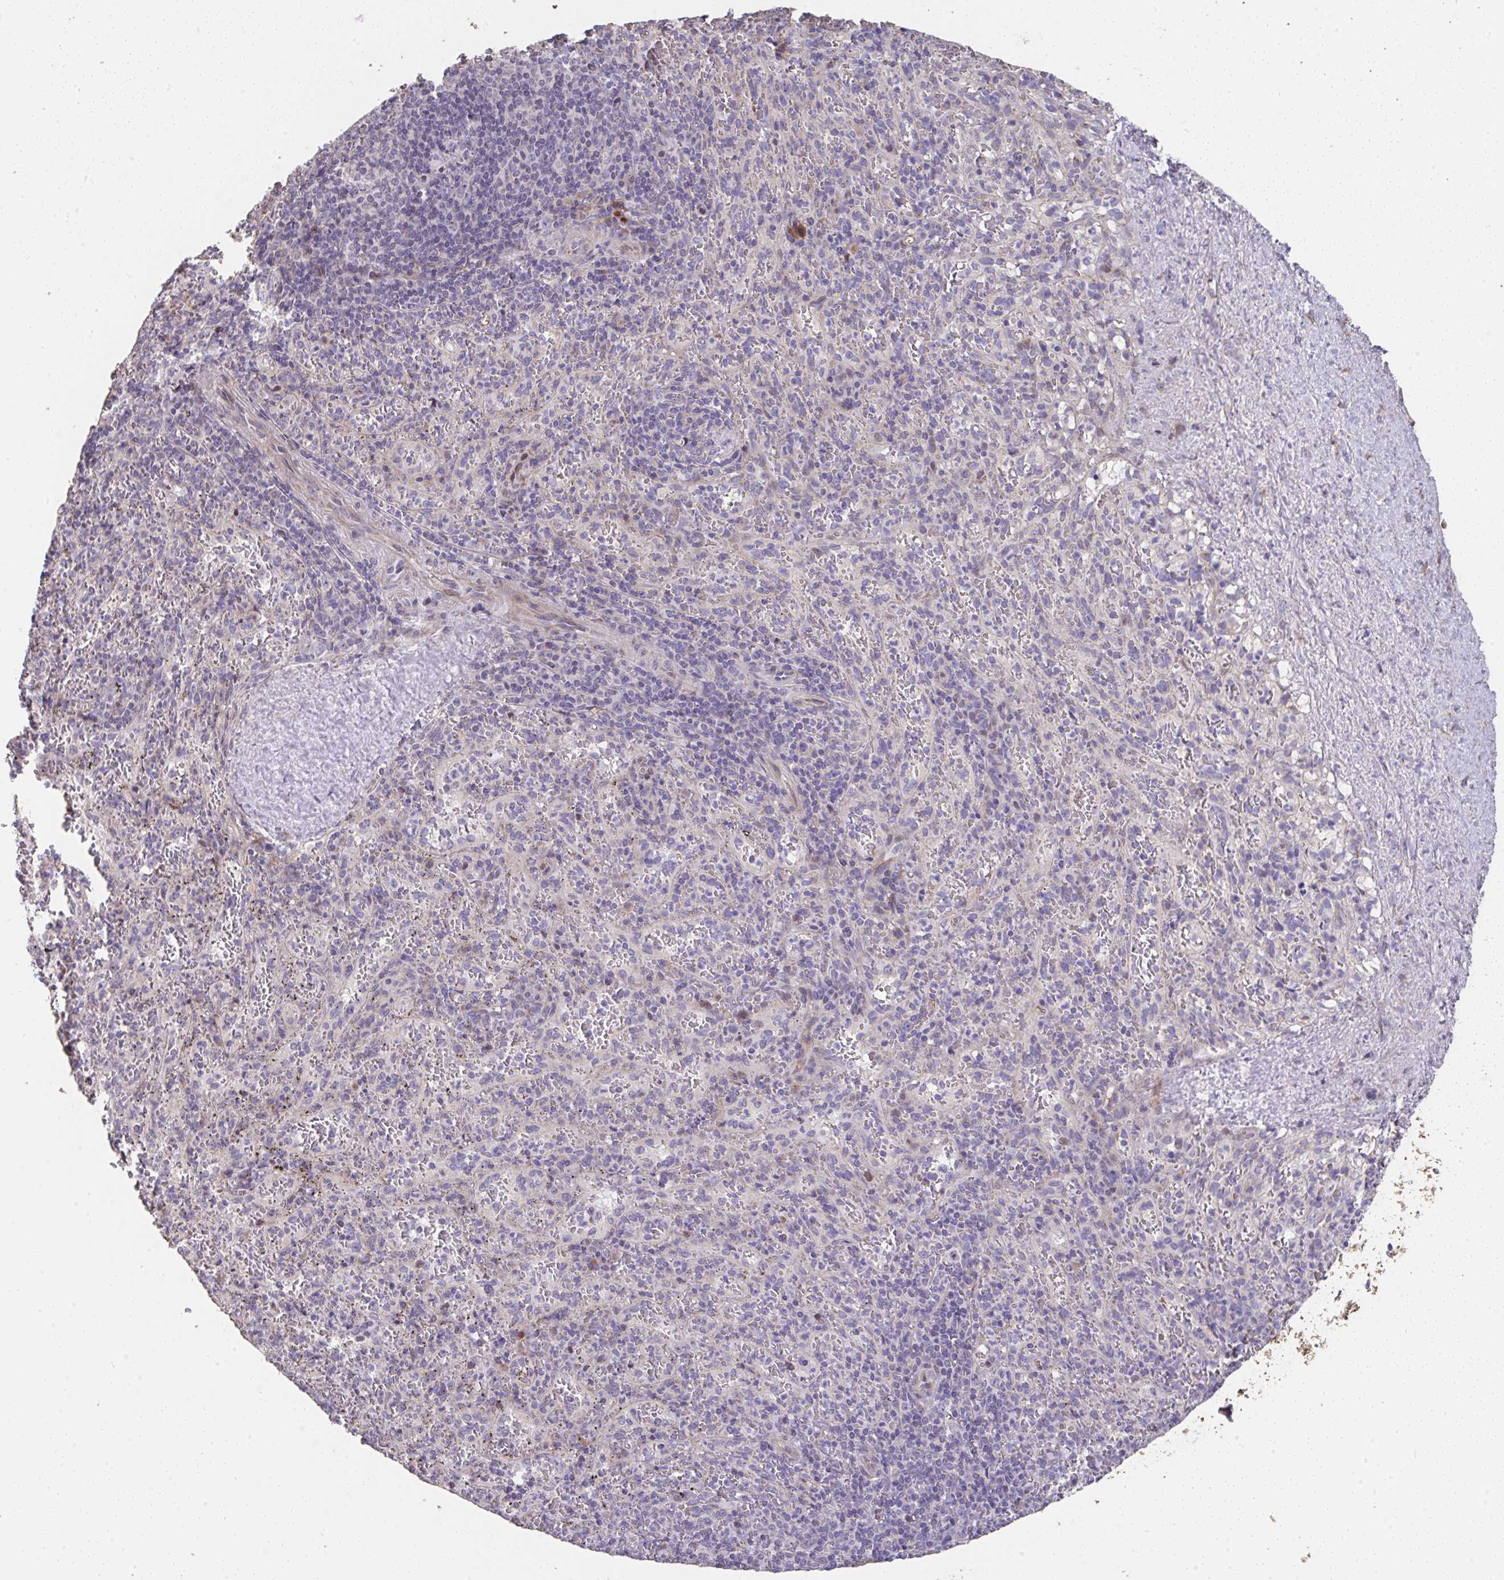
{"staining": {"intensity": "negative", "quantity": "none", "location": "none"}, "tissue": "spleen", "cell_type": "Cells in red pulp", "image_type": "normal", "snomed": [{"axis": "morphology", "description": "Normal tissue, NOS"}, {"axis": "topography", "description": "Spleen"}], "caption": "DAB (3,3'-diaminobenzidine) immunohistochemical staining of benign human spleen reveals no significant expression in cells in red pulp. (DAB IHC with hematoxylin counter stain).", "gene": "RUNDC3B", "patient": {"sex": "male", "age": 57}}